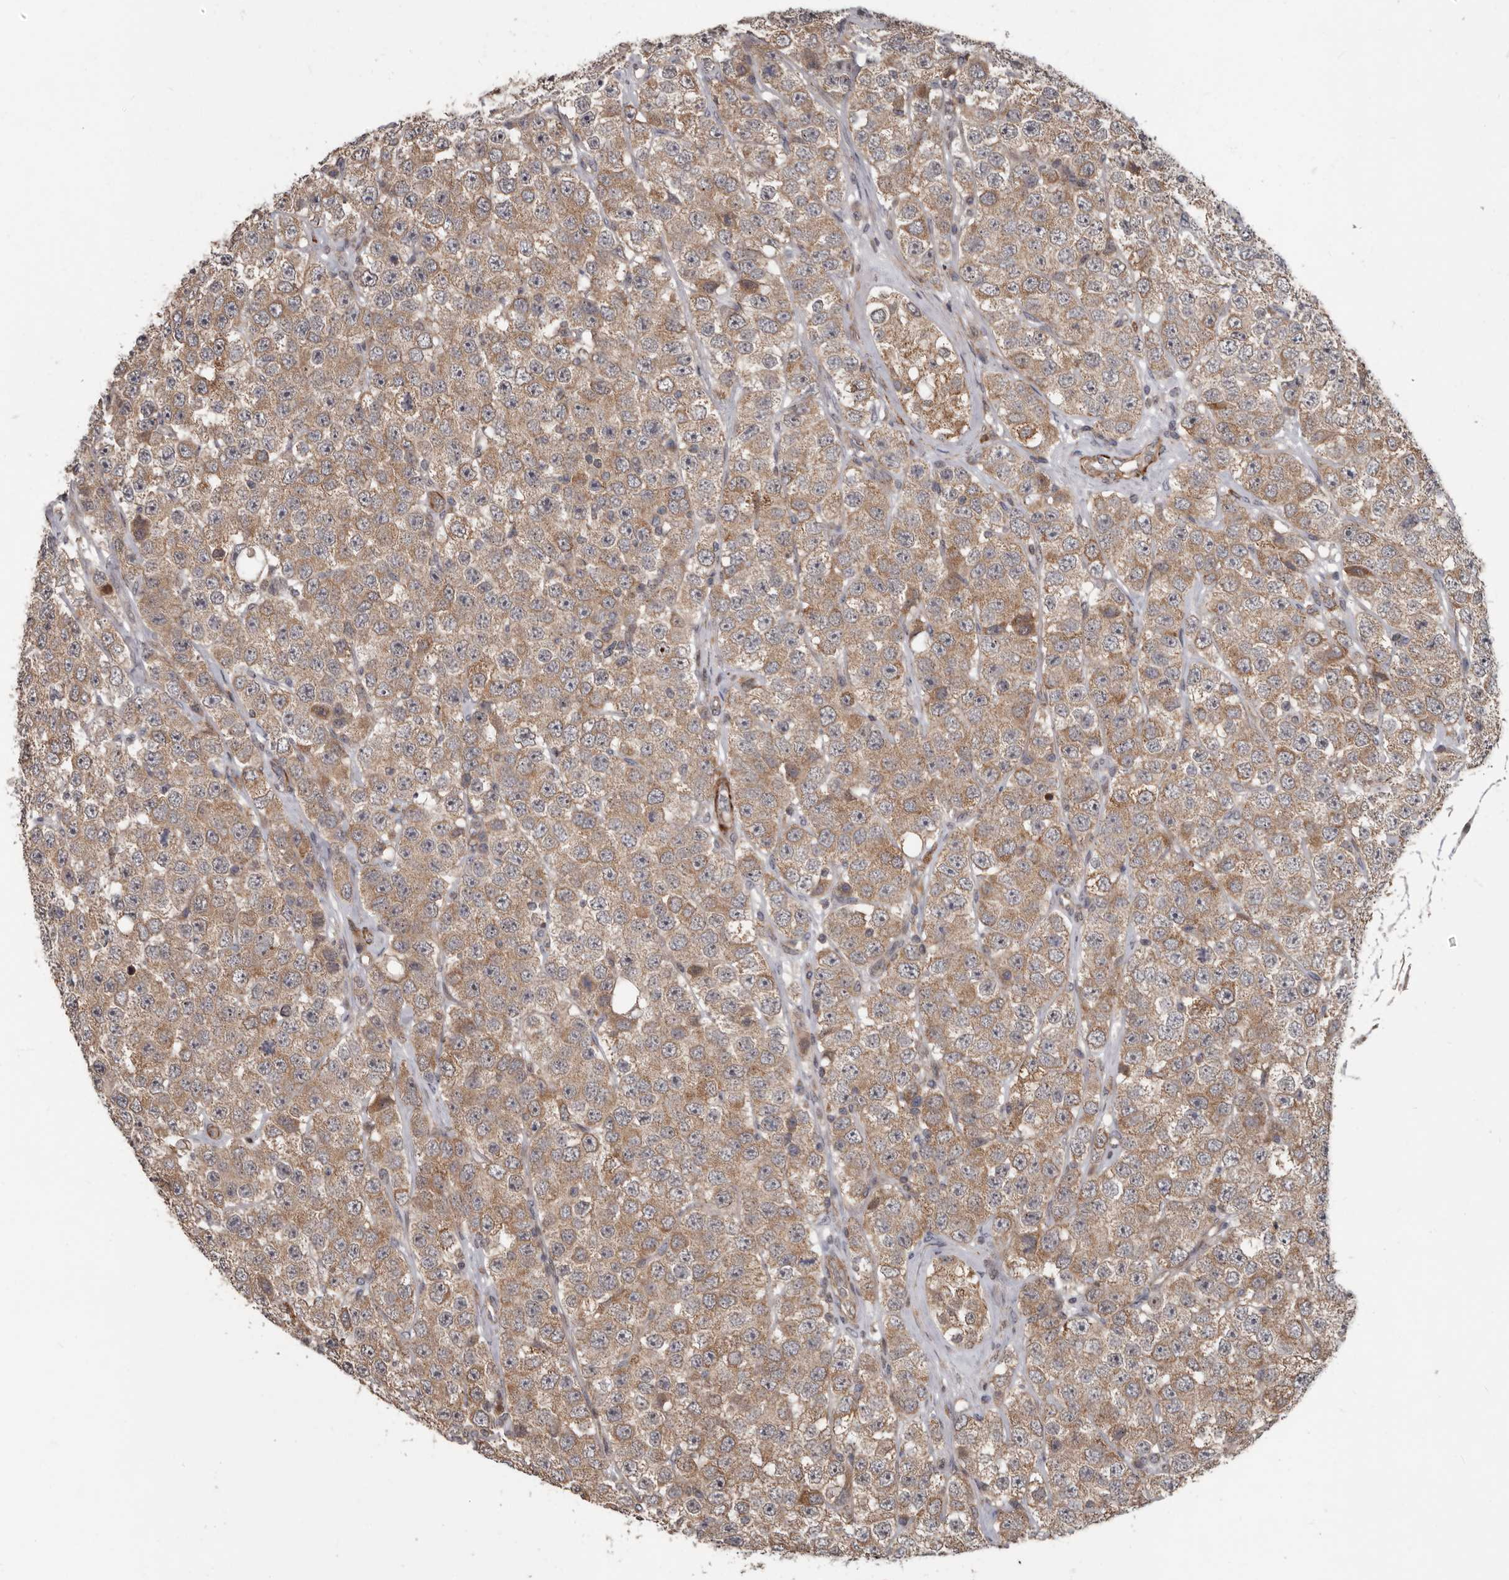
{"staining": {"intensity": "moderate", "quantity": ">75%", "location": "cytoplasmic/membranous"}, "tissue": "testis cancer", "cell_type": "Tumor cells", "image_type": "cancer", "snomed": [{"axis": "morphology", "description": "Seminoma, NOS"}, {"axis": "topography", "description": "Testis"}], "caption": "There is medium levels of moderate cytoplasmic/membranous staining in tumor cells of testis cancer (seminoma), as demonstrated by immunohistochemical staining (brown color).", "gene": "FGFR4", "patient": {"sex": "male", "age": 28}}